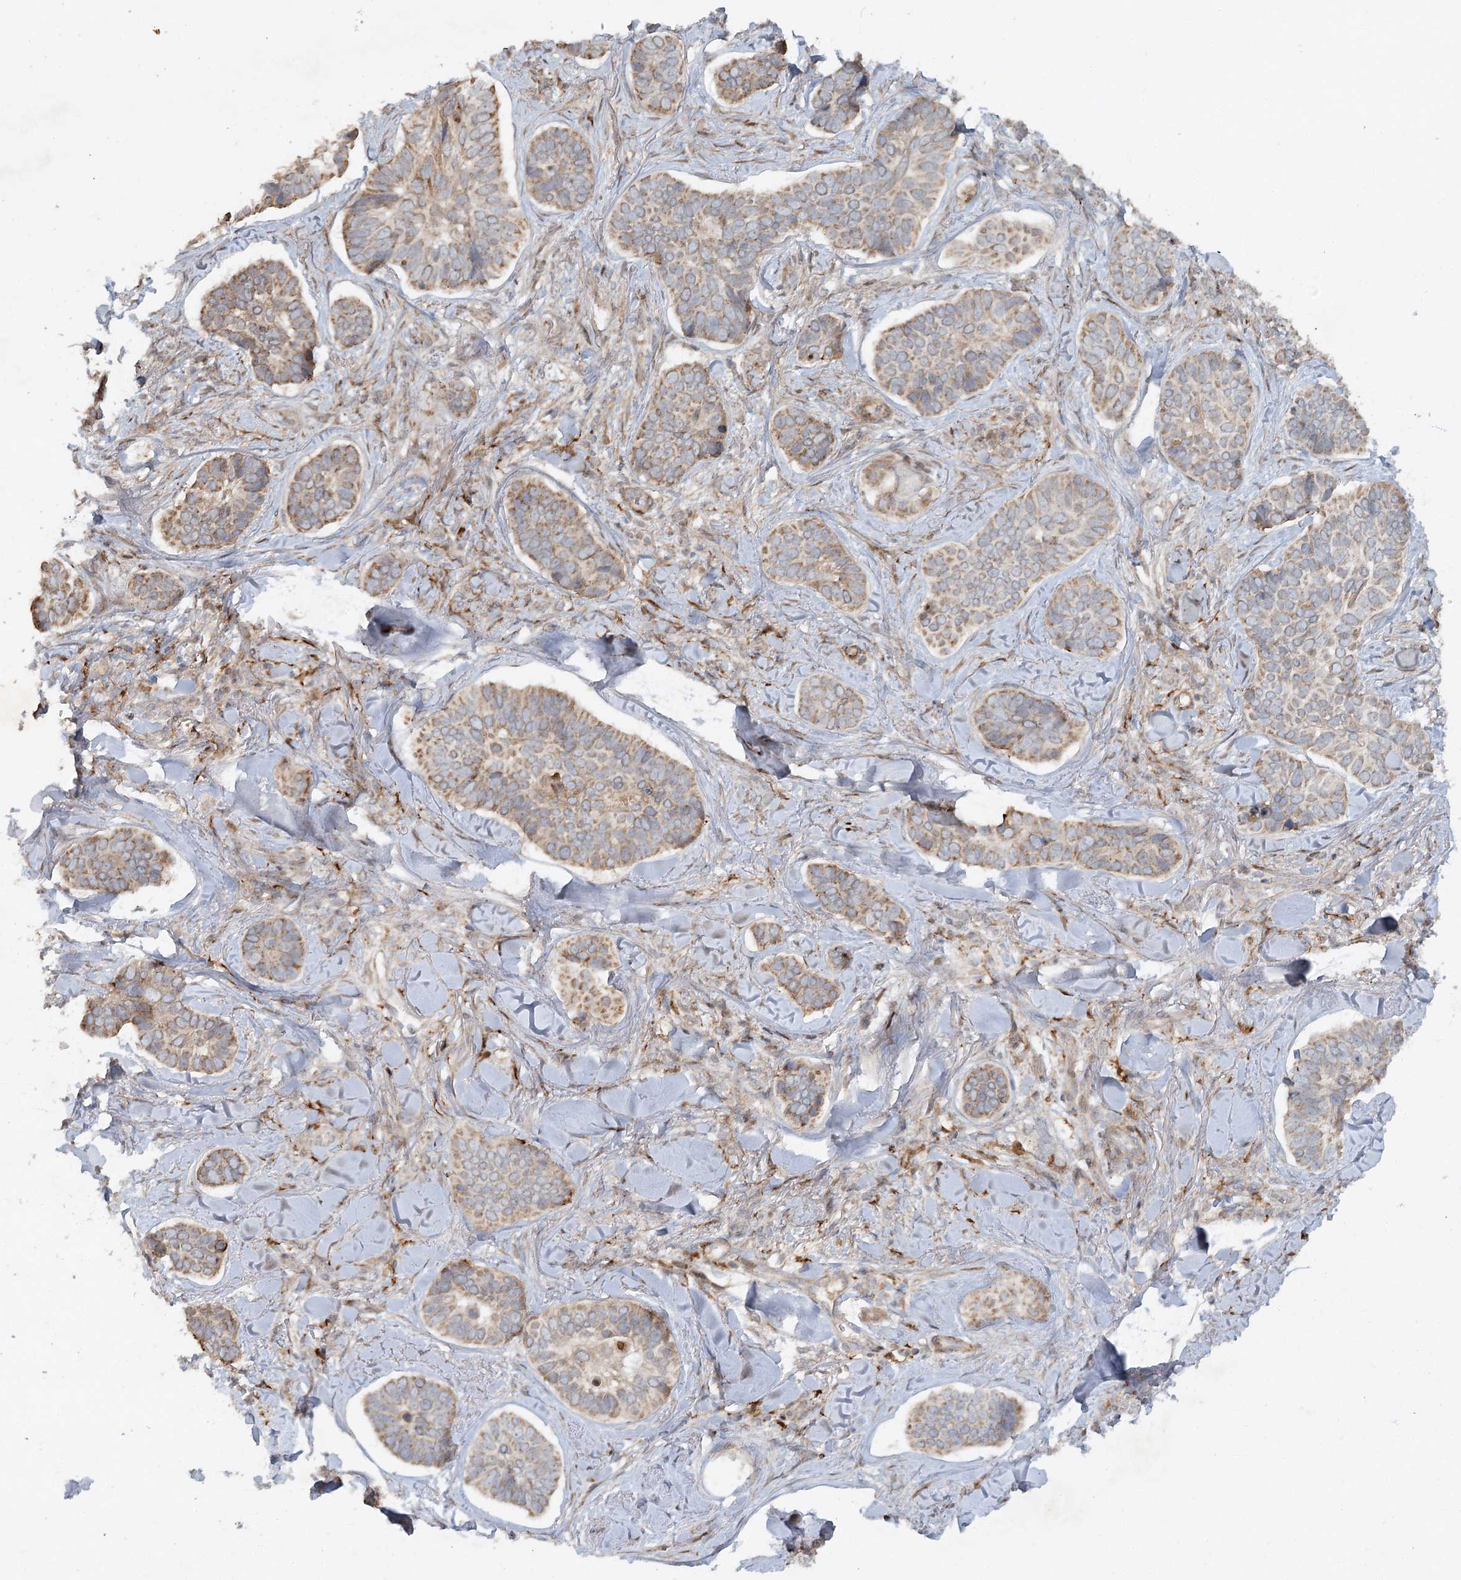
{"staining": {"intensity": "weak", "quantity": ">75%", "location": "cytoplasmic/membranous"}, "tissue": "skin cancer", "cell_type": "Tumor cells", "image_type": "cancer", "snomed": [{"axis": "morphology", "description": "Basal cell carcinoma"}, {"axis": "topography", "description": "Skin"}], "caption": "Weak cytoplasmic/membranous staining is identified in about >75% of tumor cells in skin cancer.", "gene": "KBTBD4", "patient": {"sex": "male", "age": 62}}